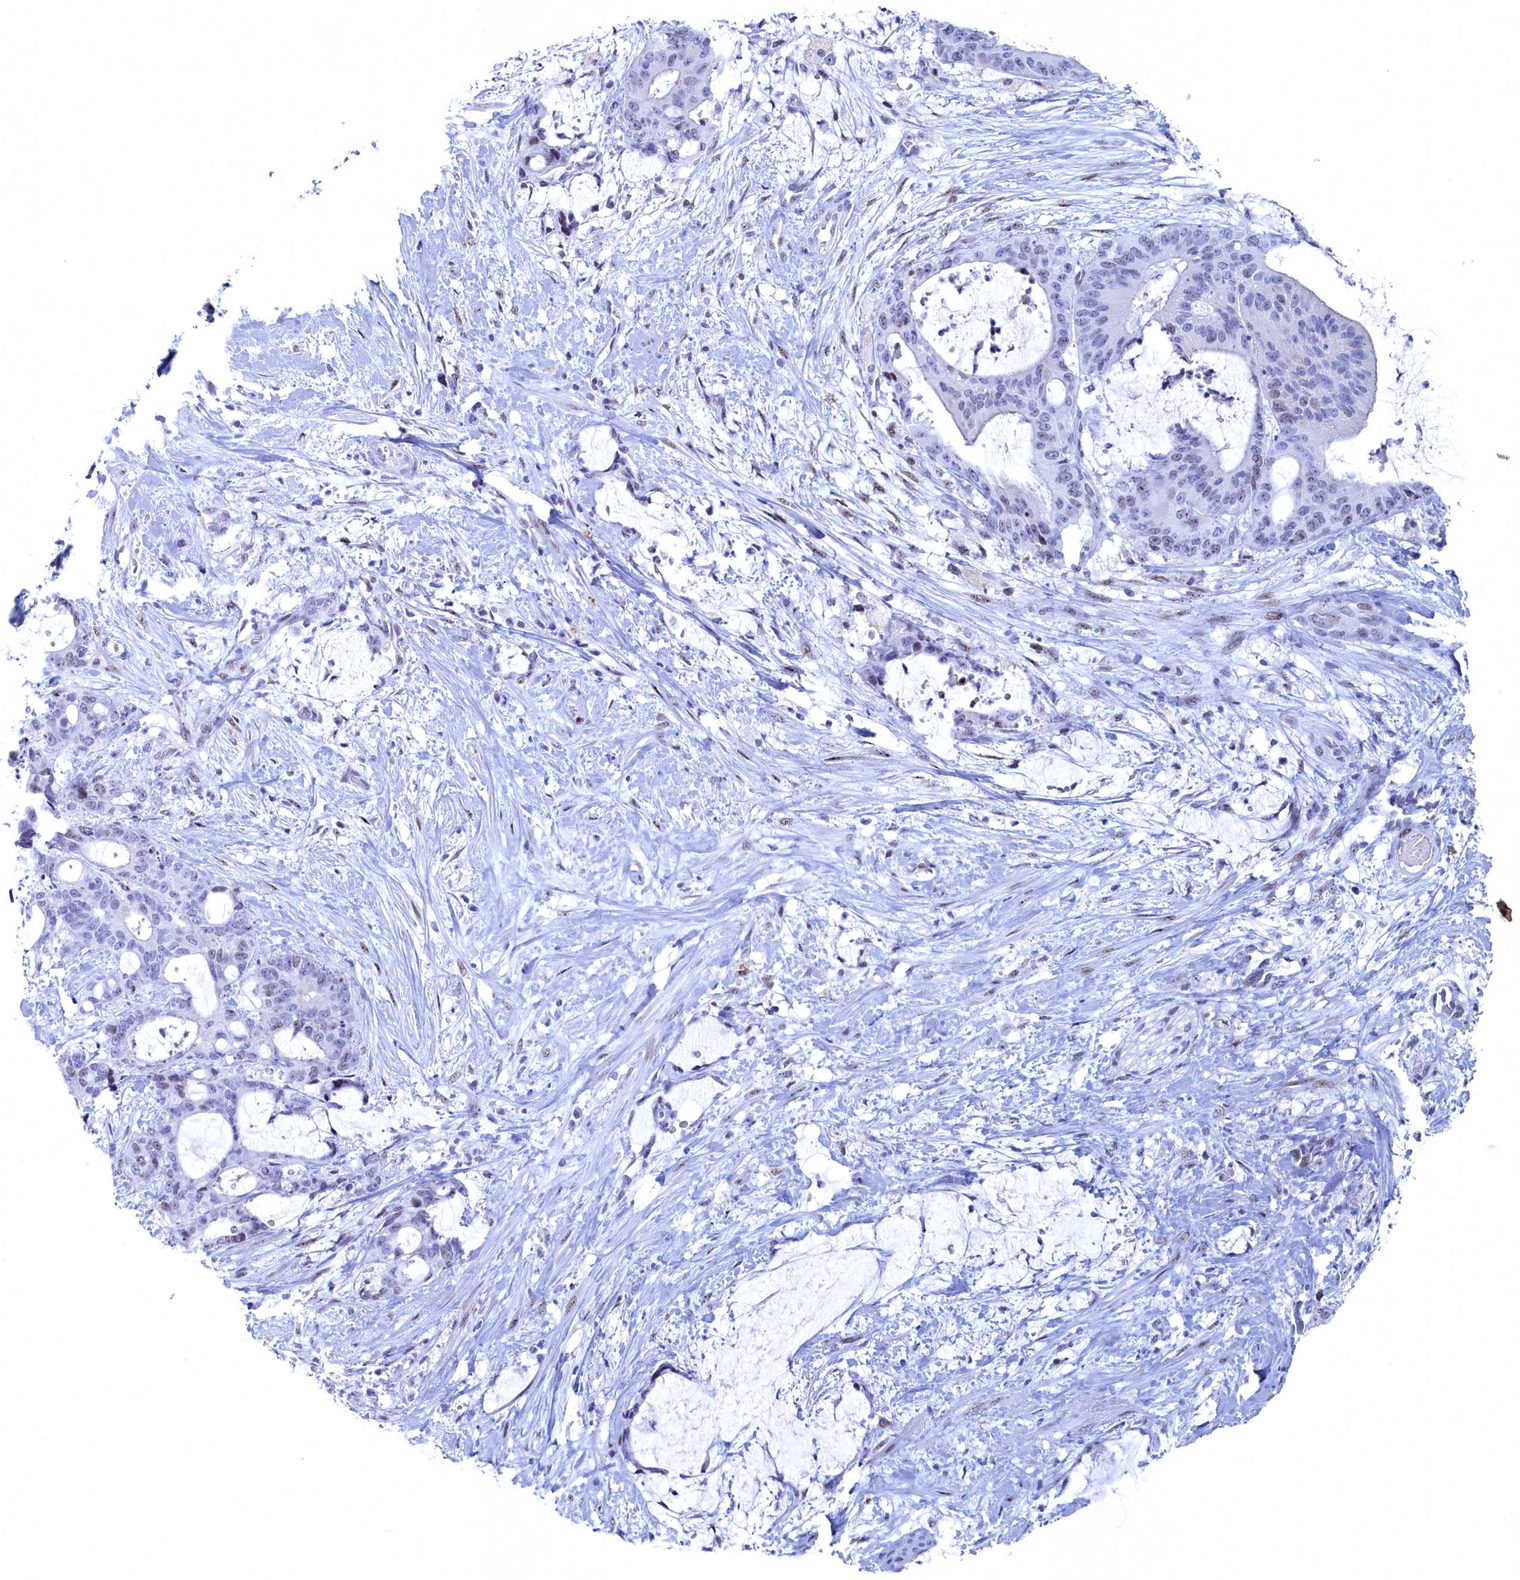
{"staining": {"intensity": "weak", "quantity": "<25%", "location": "nuclear"}, "tissue": "liver cancer", "cell_type": "Tumor cells", "image_type": "cancer", "snomed": [{"axis": "morphology", "description": "Normal tissue, NOS"}, {"axis": "morphology", "description": "Cholangiocarcinoma"}, {"axis": "topography", "description": "Liver"}, {"axis": "topography", "description": "Peripheral nerve tissue"}], "caption": "Tumor cells are negative for protein expression in human liver cholangiocarcinoma.", "gene": "WDR76", "patient": {"sex": "female", "age": 73}}